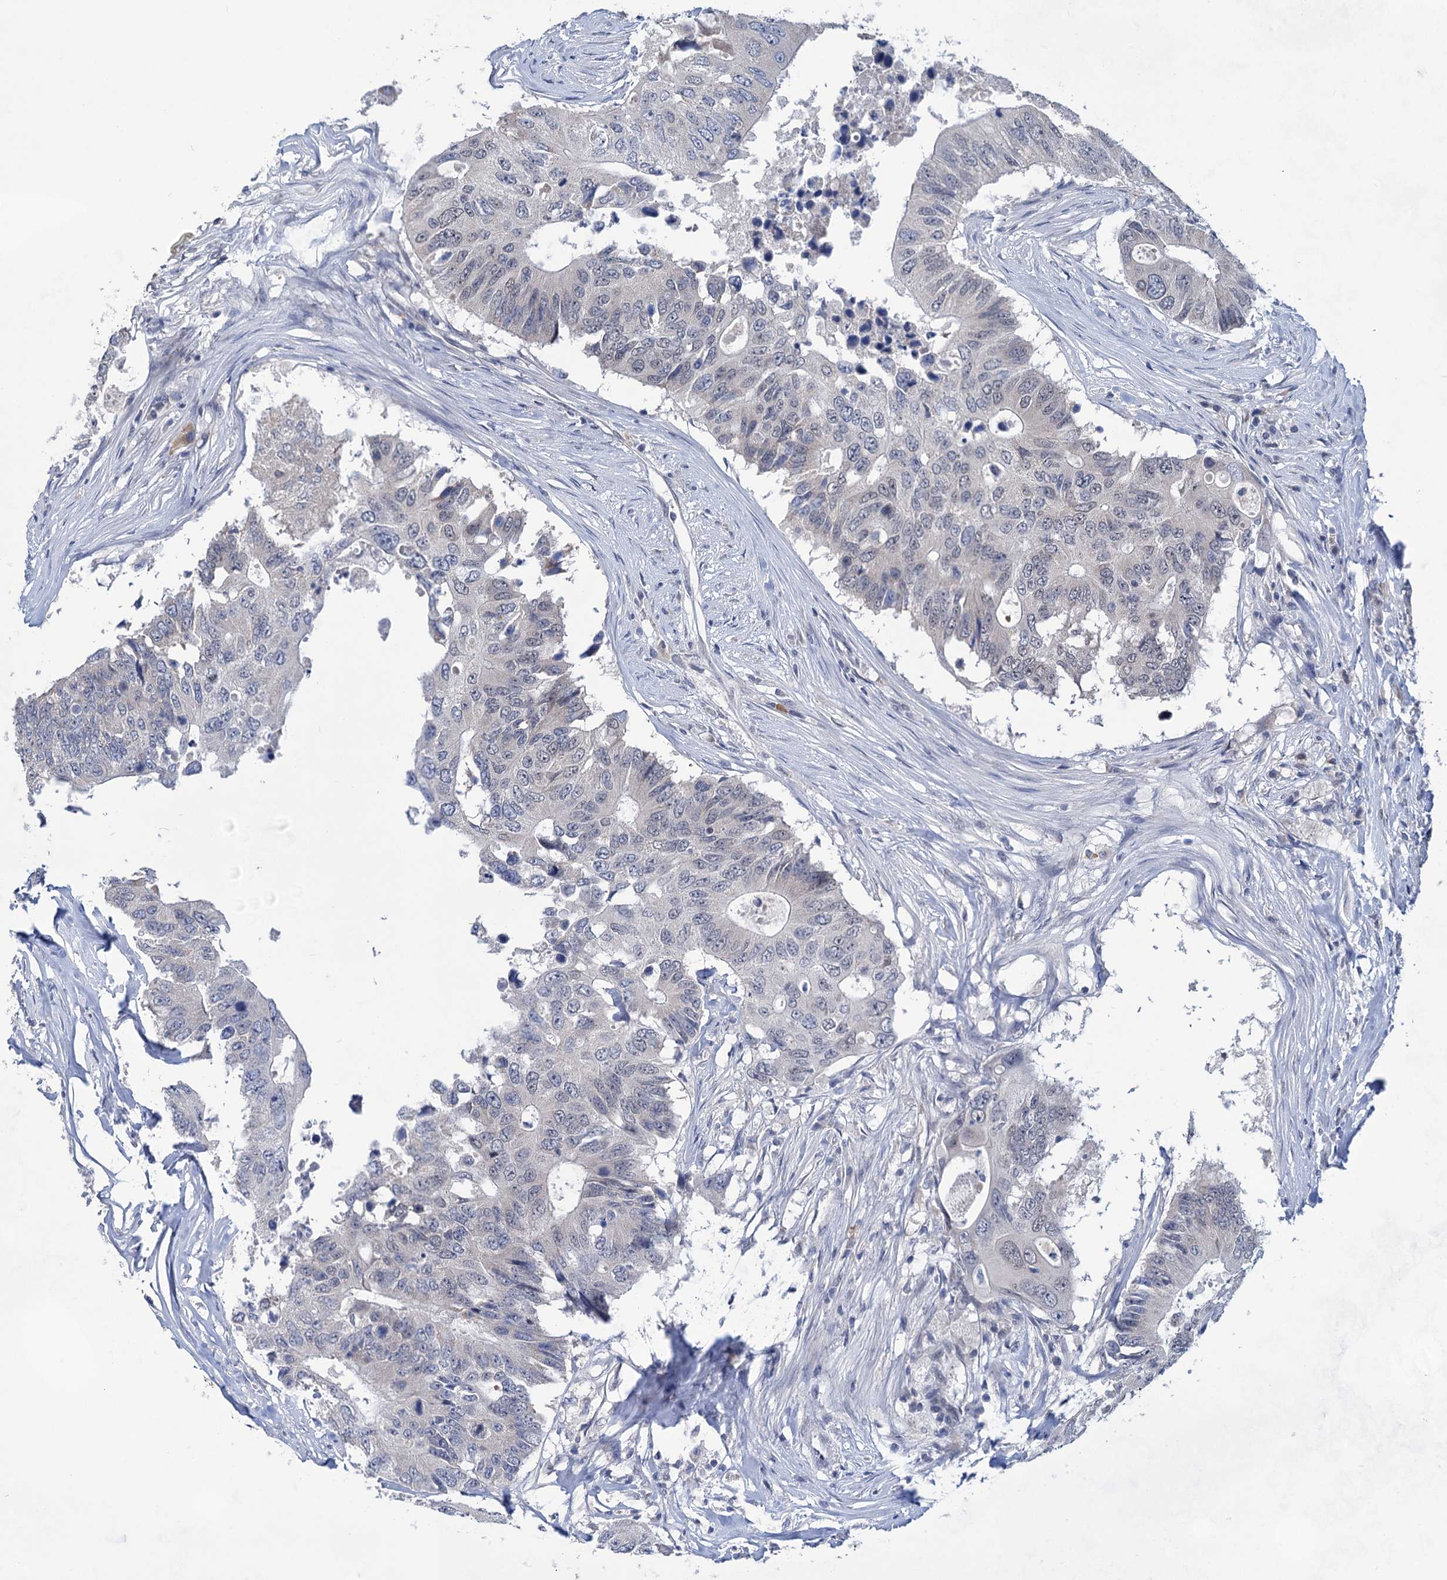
{"staining": {"intensity": "negative", "quantity": "none", "location": "none"}, "tissue": "colorectal cancer", "cell_type": "Tumor cells", "image_type": "cancer", "snomed": [{"axis": "morphology", "description": "Adenocarcinoma, NOS"}, {"axis": "topography", "description": "Colon"}], "caption": "Adenocarcinoma (colorectal) was stained to show a protein in brown. There is no significant expression in tumor cells. (Brightfield microscopy of DAB (3,3'-diaminobenzidine) immunohistochemistry at high magnification).", "gene": "TTC17", "patient": {"sex": "male", "age": 71}}